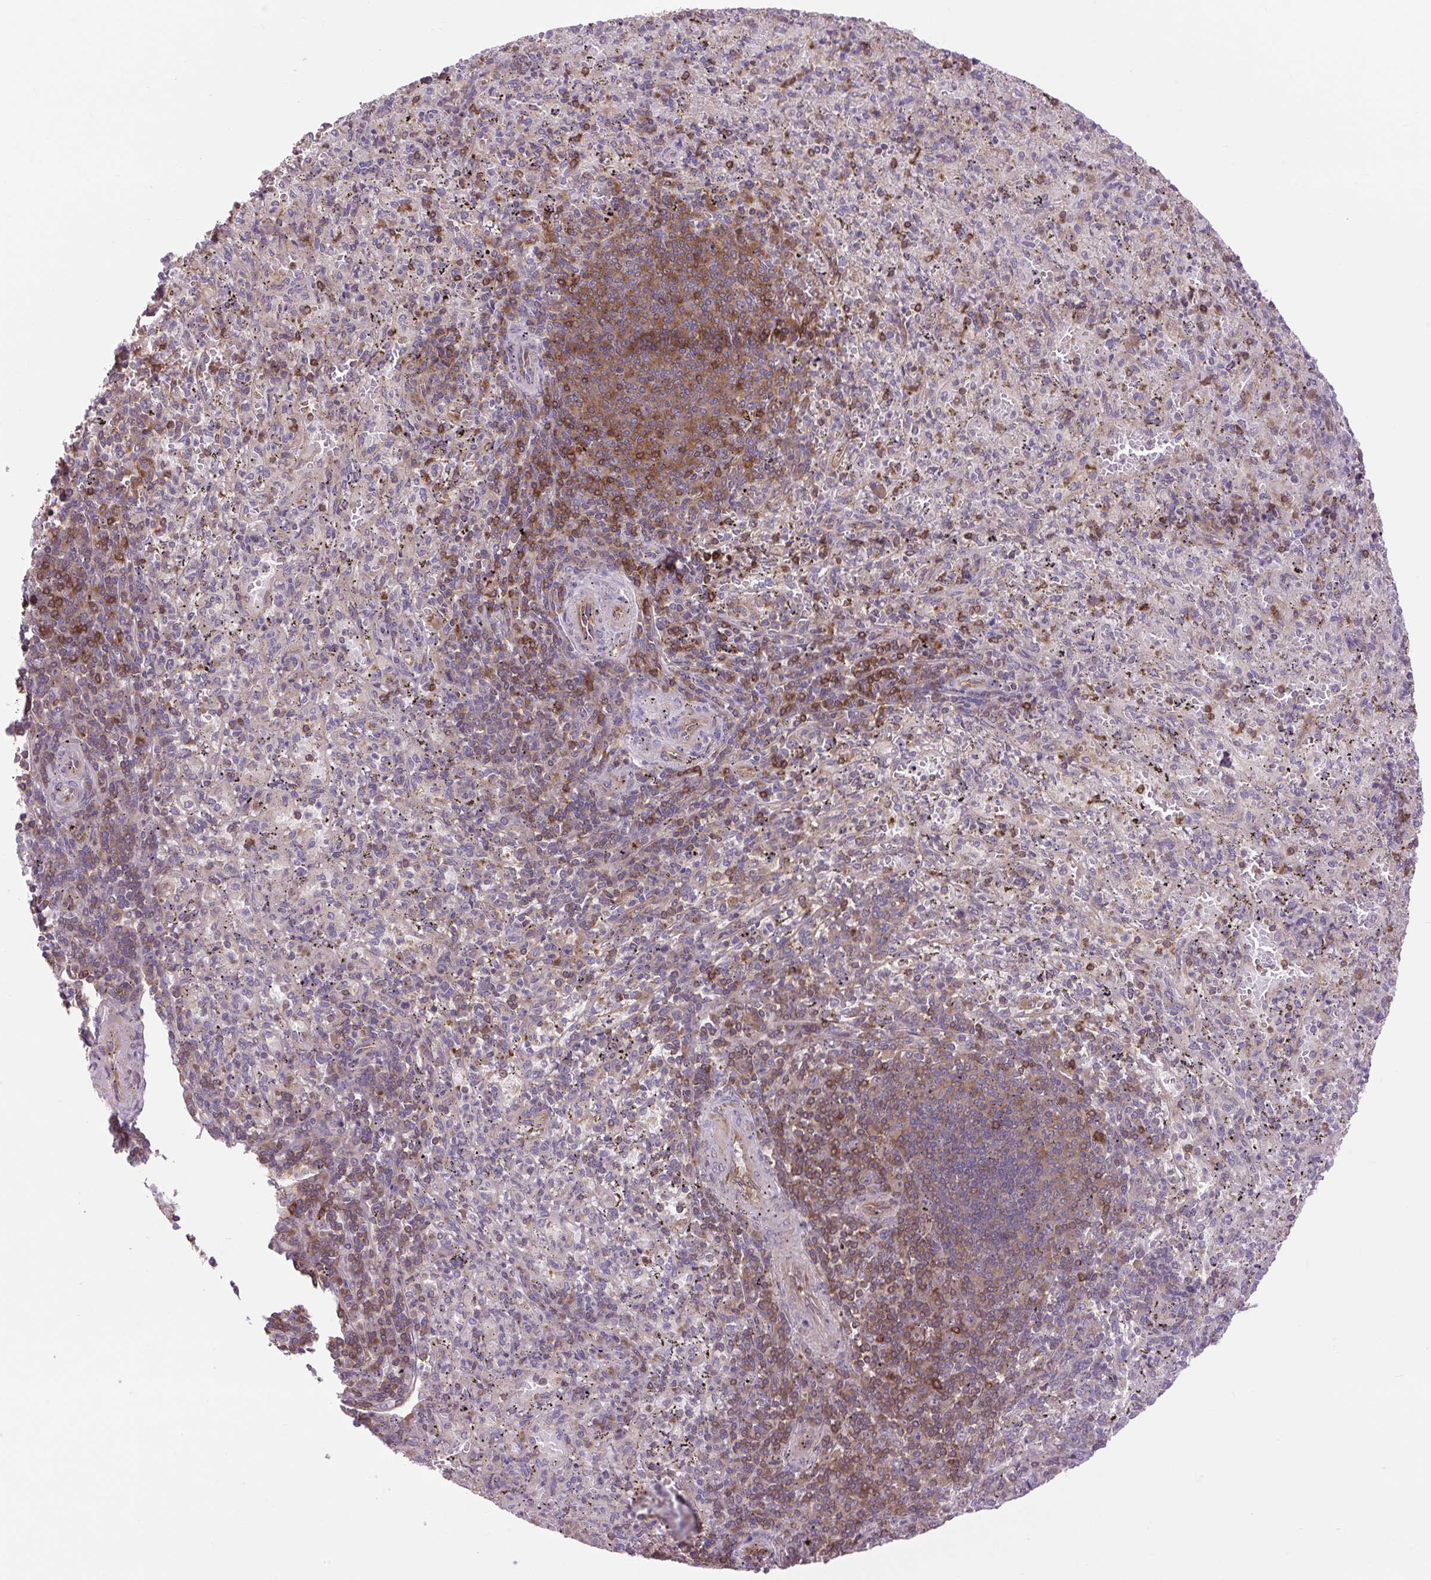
{"staining": {"intensity": "strong", "quantity": "<25%", "location": "cytoplasmic/membranous"}, "tissue": "spleen", "cell_type": "Cells in red pulp", "image_type": "normal", "snomed": [{"axis": "morphology", "description": "Normal tissue, NOS"}, {"axis": "topography", "description": "Spleen"}], "caption": "The photomicrograph exhibits staining of unremarkable spleen, revealing strong cytoplasmic/membranous protein positivity (brown color) within cells in red pulp. (Stains: DAB in brown, nuclei in blue, Microscopy: brightfield microscopy at high magnification).", "gene": "PLCG1", "patient": {"sex": "male", "age": 57}}